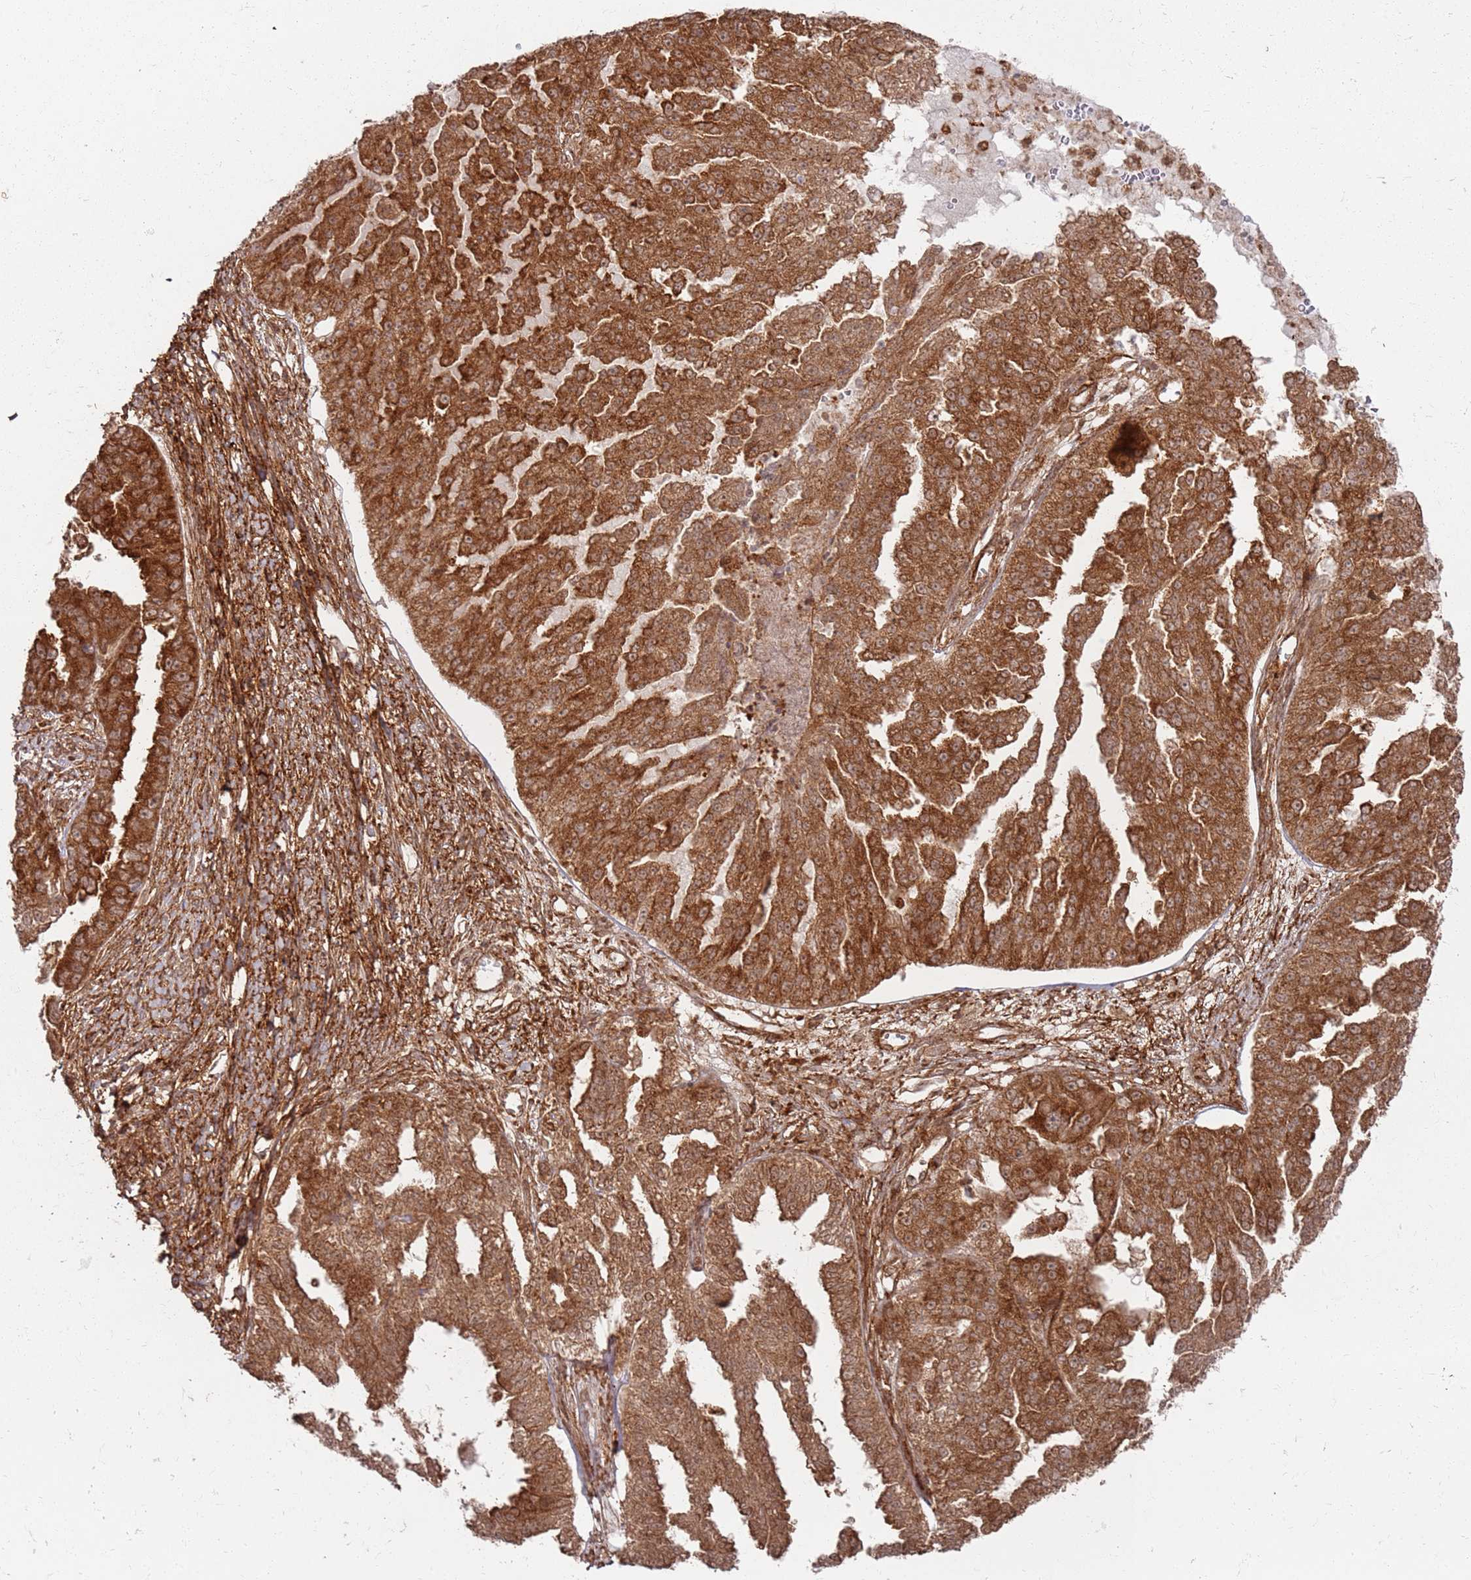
{"staining": {"intensity": "strong", "quantity": ">75%", "location": "cytoplasmic/membranous"}, "tissue": "ovarian cancer", "cell_type": "Tumor cells", "image_type": "cancer", "snomed": [{"axis": "morphology", "description": "Cystadenocarcinoma, serous, NOS"}, {"axis": "topography", "description": "Ovary"}], "caption": "This photomicrograph shows immunohistochemistry staining of human ovarian serous cystadenocarcinoma, with high strong cytoplasmic/membranous positivity in approximately >75% of tumor cells.", "gene": "PIH1D1", "patient": {"sex": "female", "age": 58}}